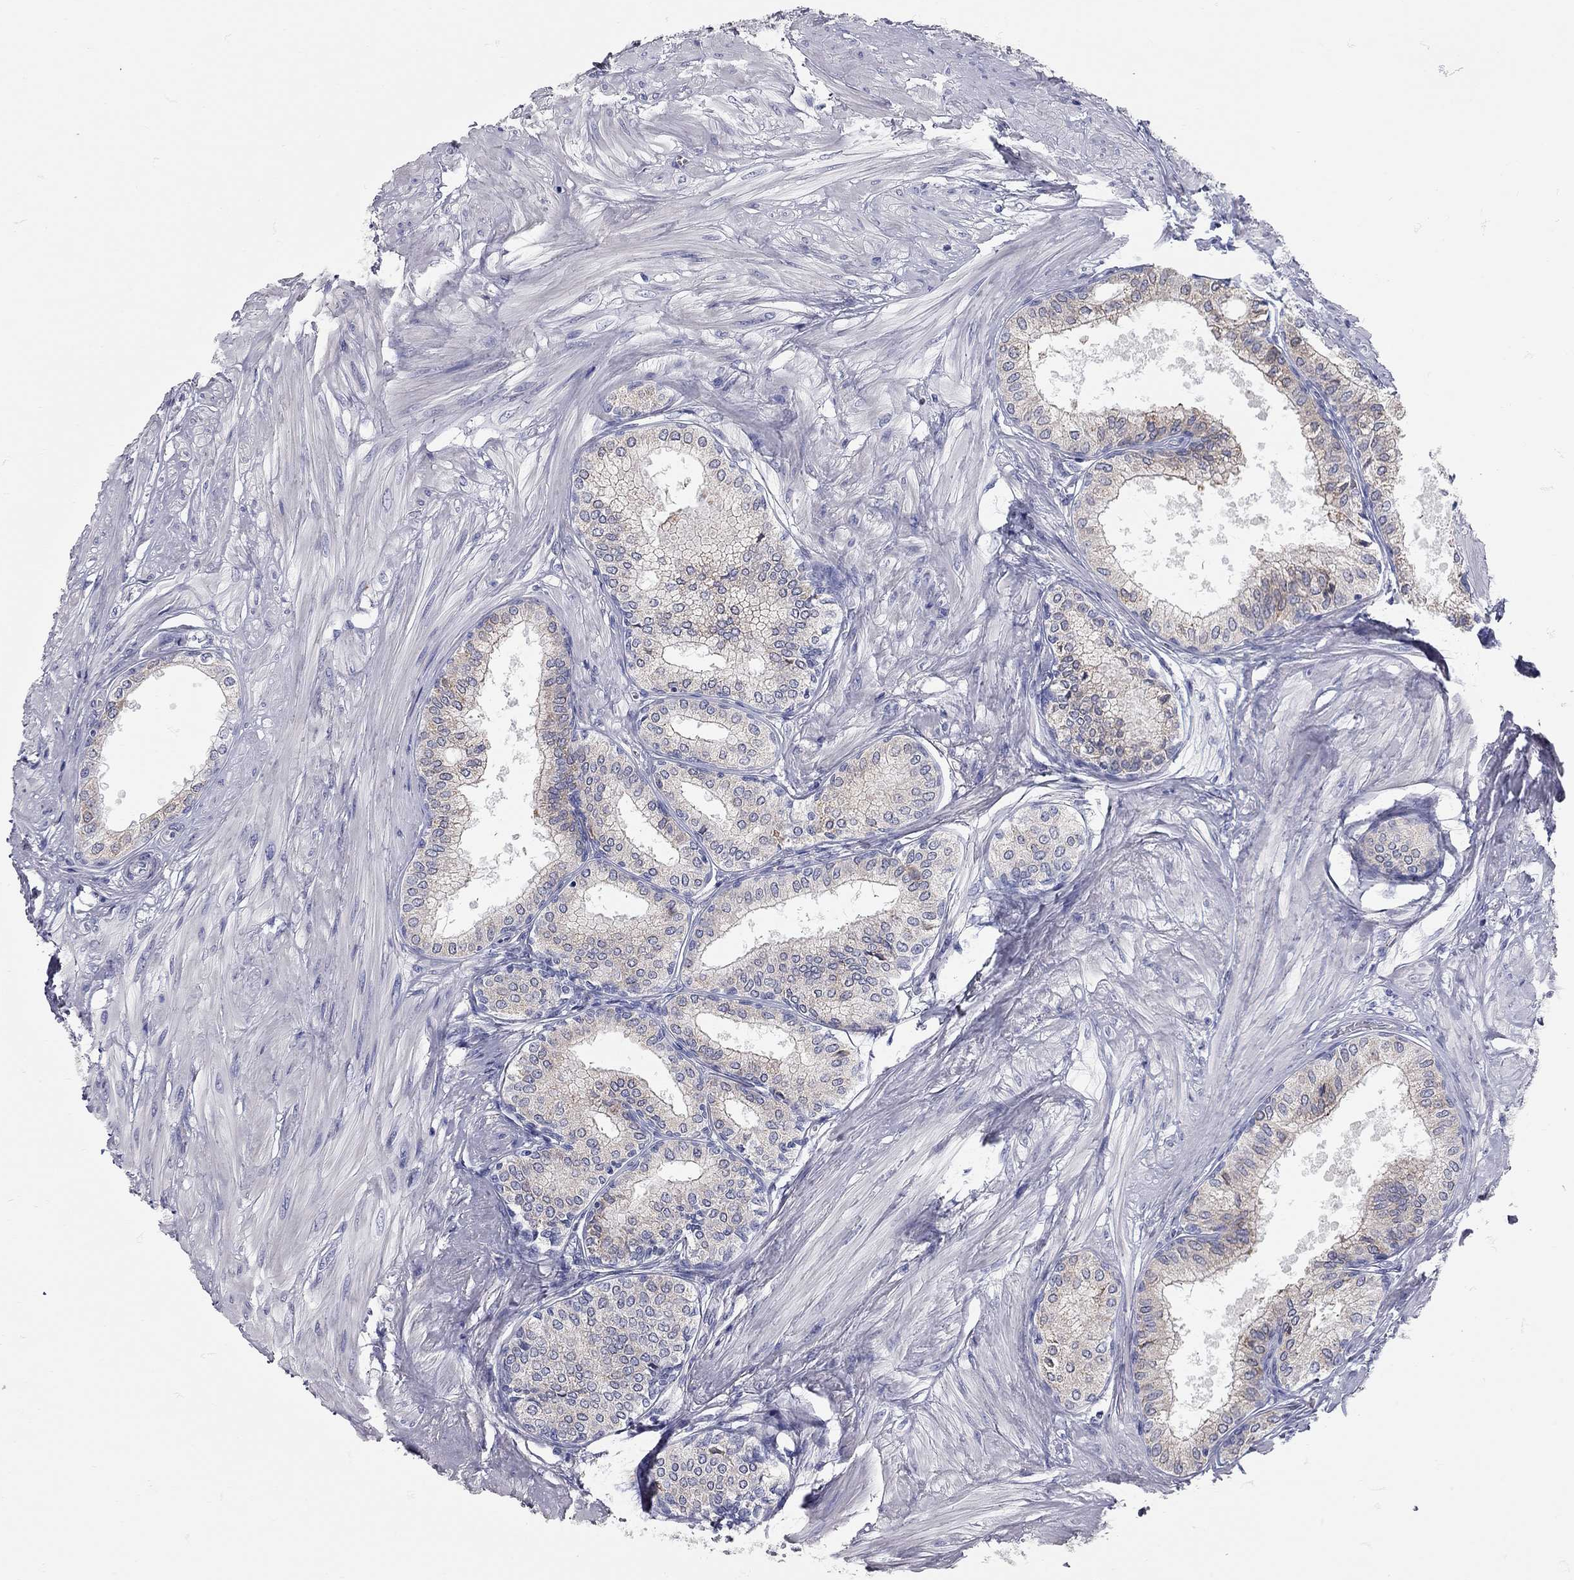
{"staining": {"intensity": "moderate", "quantity": "<25%", "location": "cytoplasmic/membranous"}, "tissue": "prostate", "cell_type": "Glandular cells", "image_type": "normal", "snomed": [{"axis": "morphology", "description": "Normal tissue, NOS"}, {"axis": "topography", "description": "Prostate"}], "caption": "Glandular cells reveal moderate cytoplasmic/membranous positivity in approximately <25% of cells in benign prostate.", "gene": "XAGE2", "patient": {"sex": "male", "age": 63}}